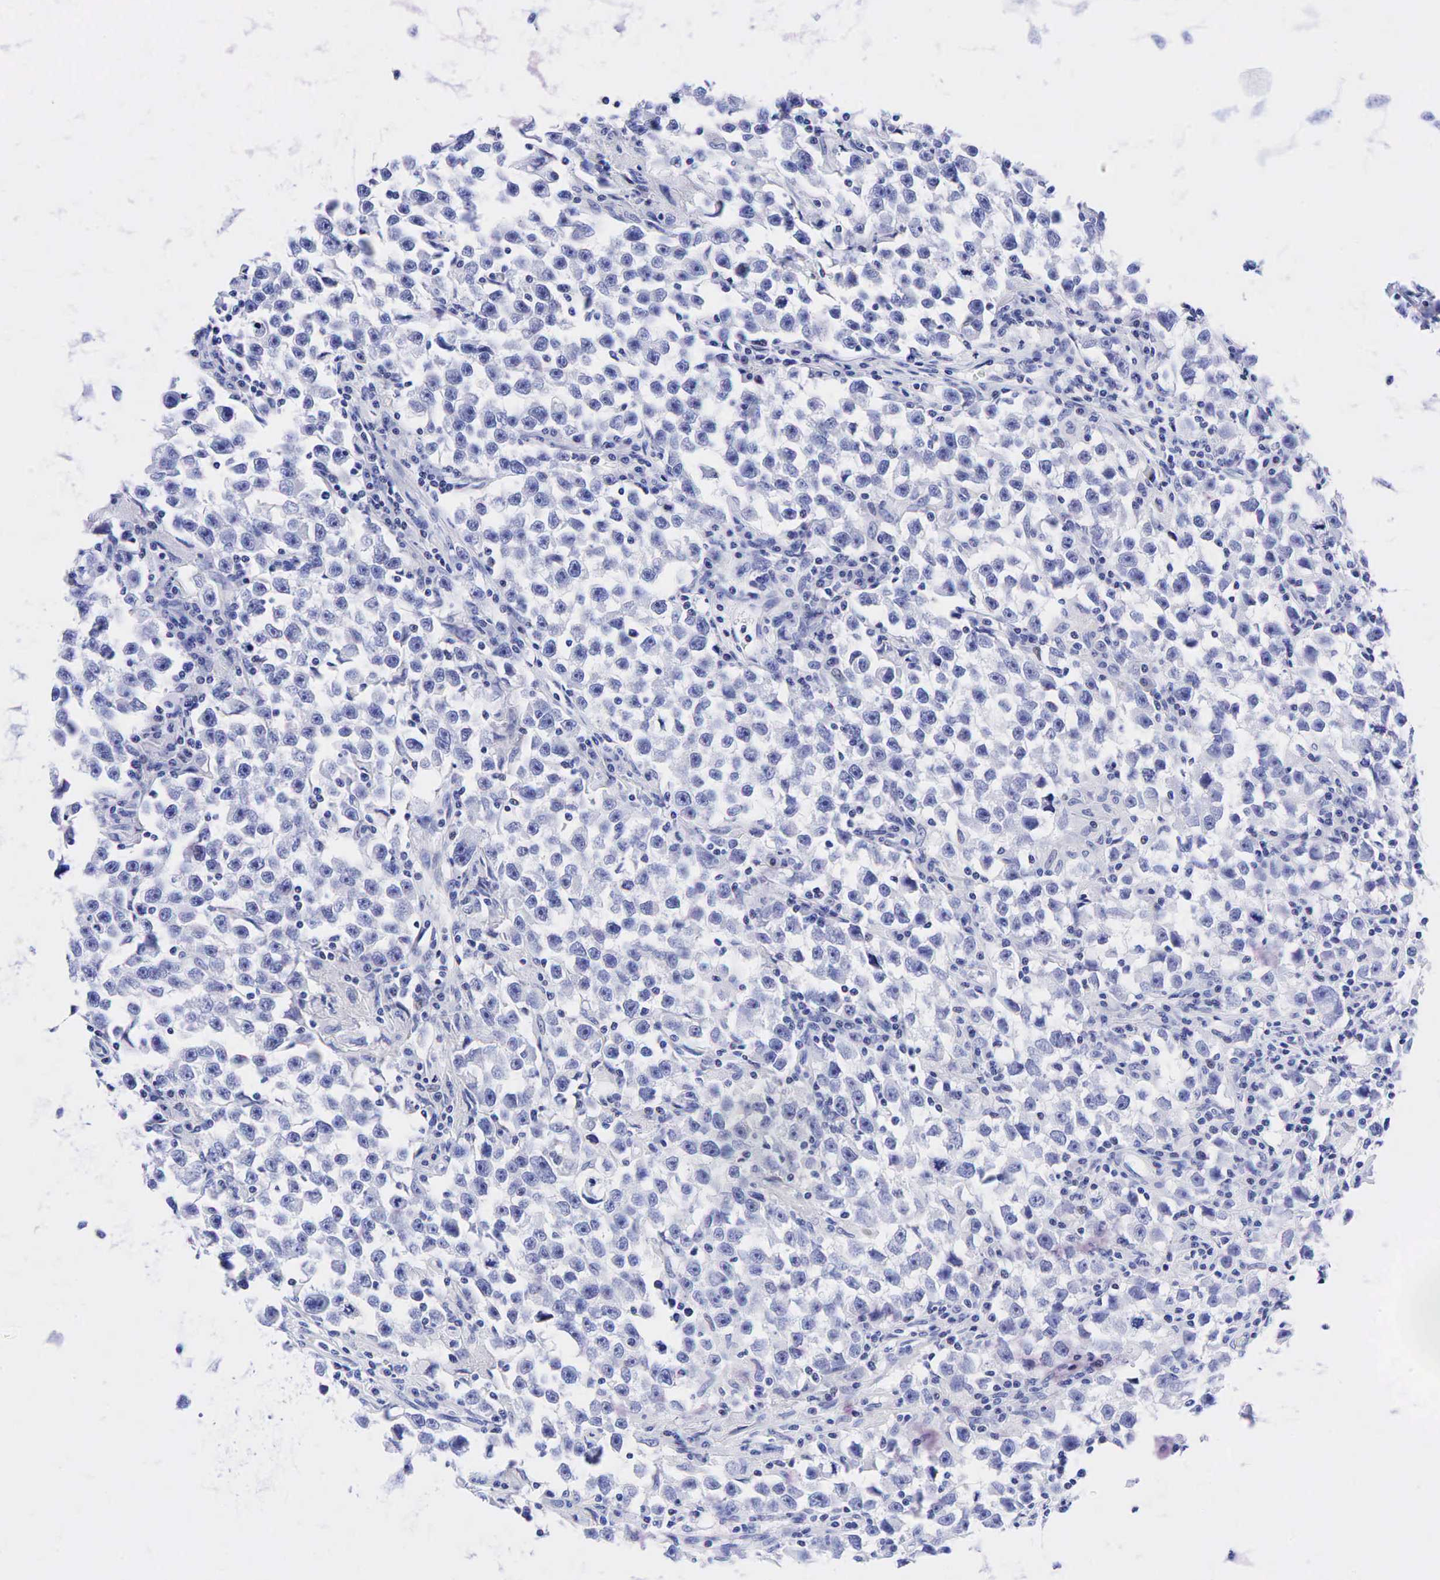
{"staining": {"intensity": "negative", "quantity": "none", "location": "none"}, "tissue": "testis cancer", "cell_type": "Tumor cells", "image_type": "cancer", "snomed": [{"axis": "morphology", "description": "Seminoma, NOS"}, {"axis": "topography", "description": "Testis"}], "caption": "Testis cancer (seminoma) was stained to show a protein in brown. There is no significant positivity in tumor cells.", "gene": "FUT4", "patient": {"sex": "male", "age": 33}}